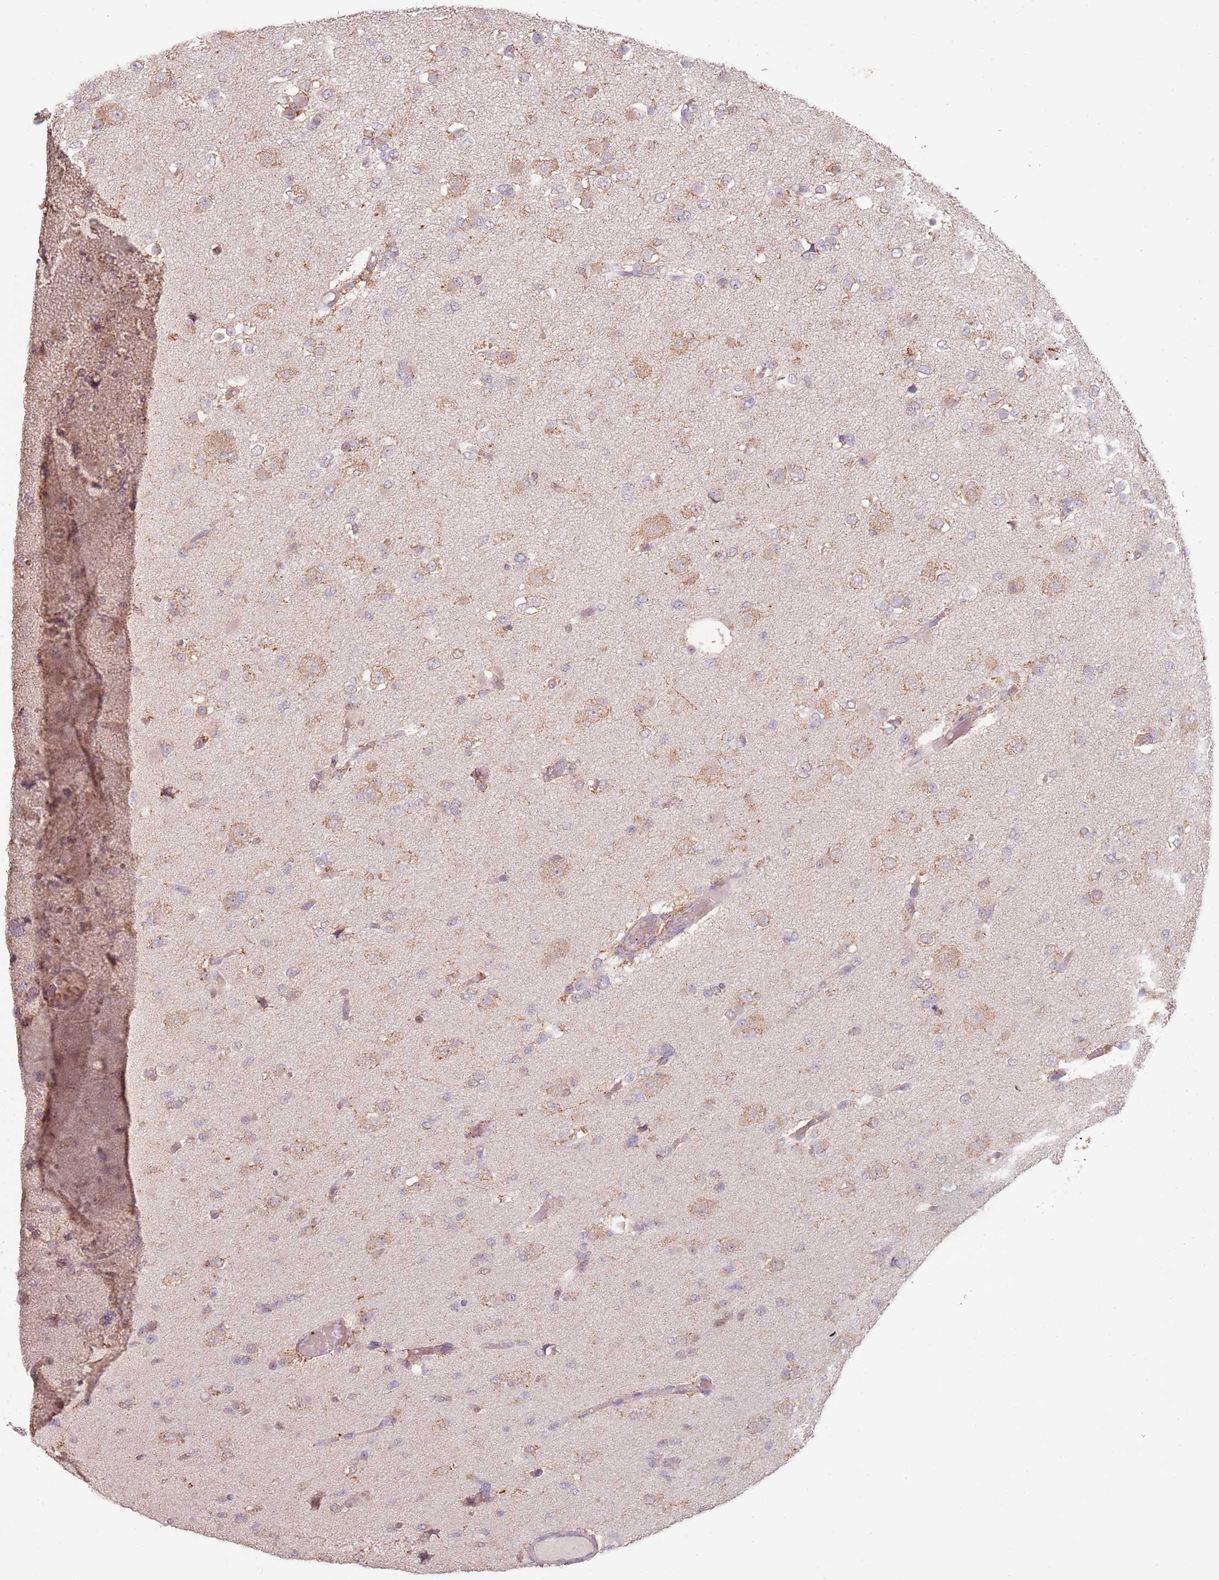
{"staining": {"intensity": "weak", "quantity": "<25%", "location": "cytoplasmic/membranous"}, "tissue": "glioma", "cell_type": "Tumor cells", "image_type": "cancer", "snomed": [{"axis": "morphology", "description": "Glioma, malignant, Low grade"}, {"axis": "topography", "description": "Brain"}], "caption": "Immunohistochemistry photomicrograph of malignant glioma (low-grade) stained for a protein (brown), which shows no staining in tumor cells. Brightfield microscopy of IHC stained with DAB (brown) and hematoxylin (blue), captured at high magnification.", "gene": "ATOSB", "patient": {"sex": "female", "age": 22}}